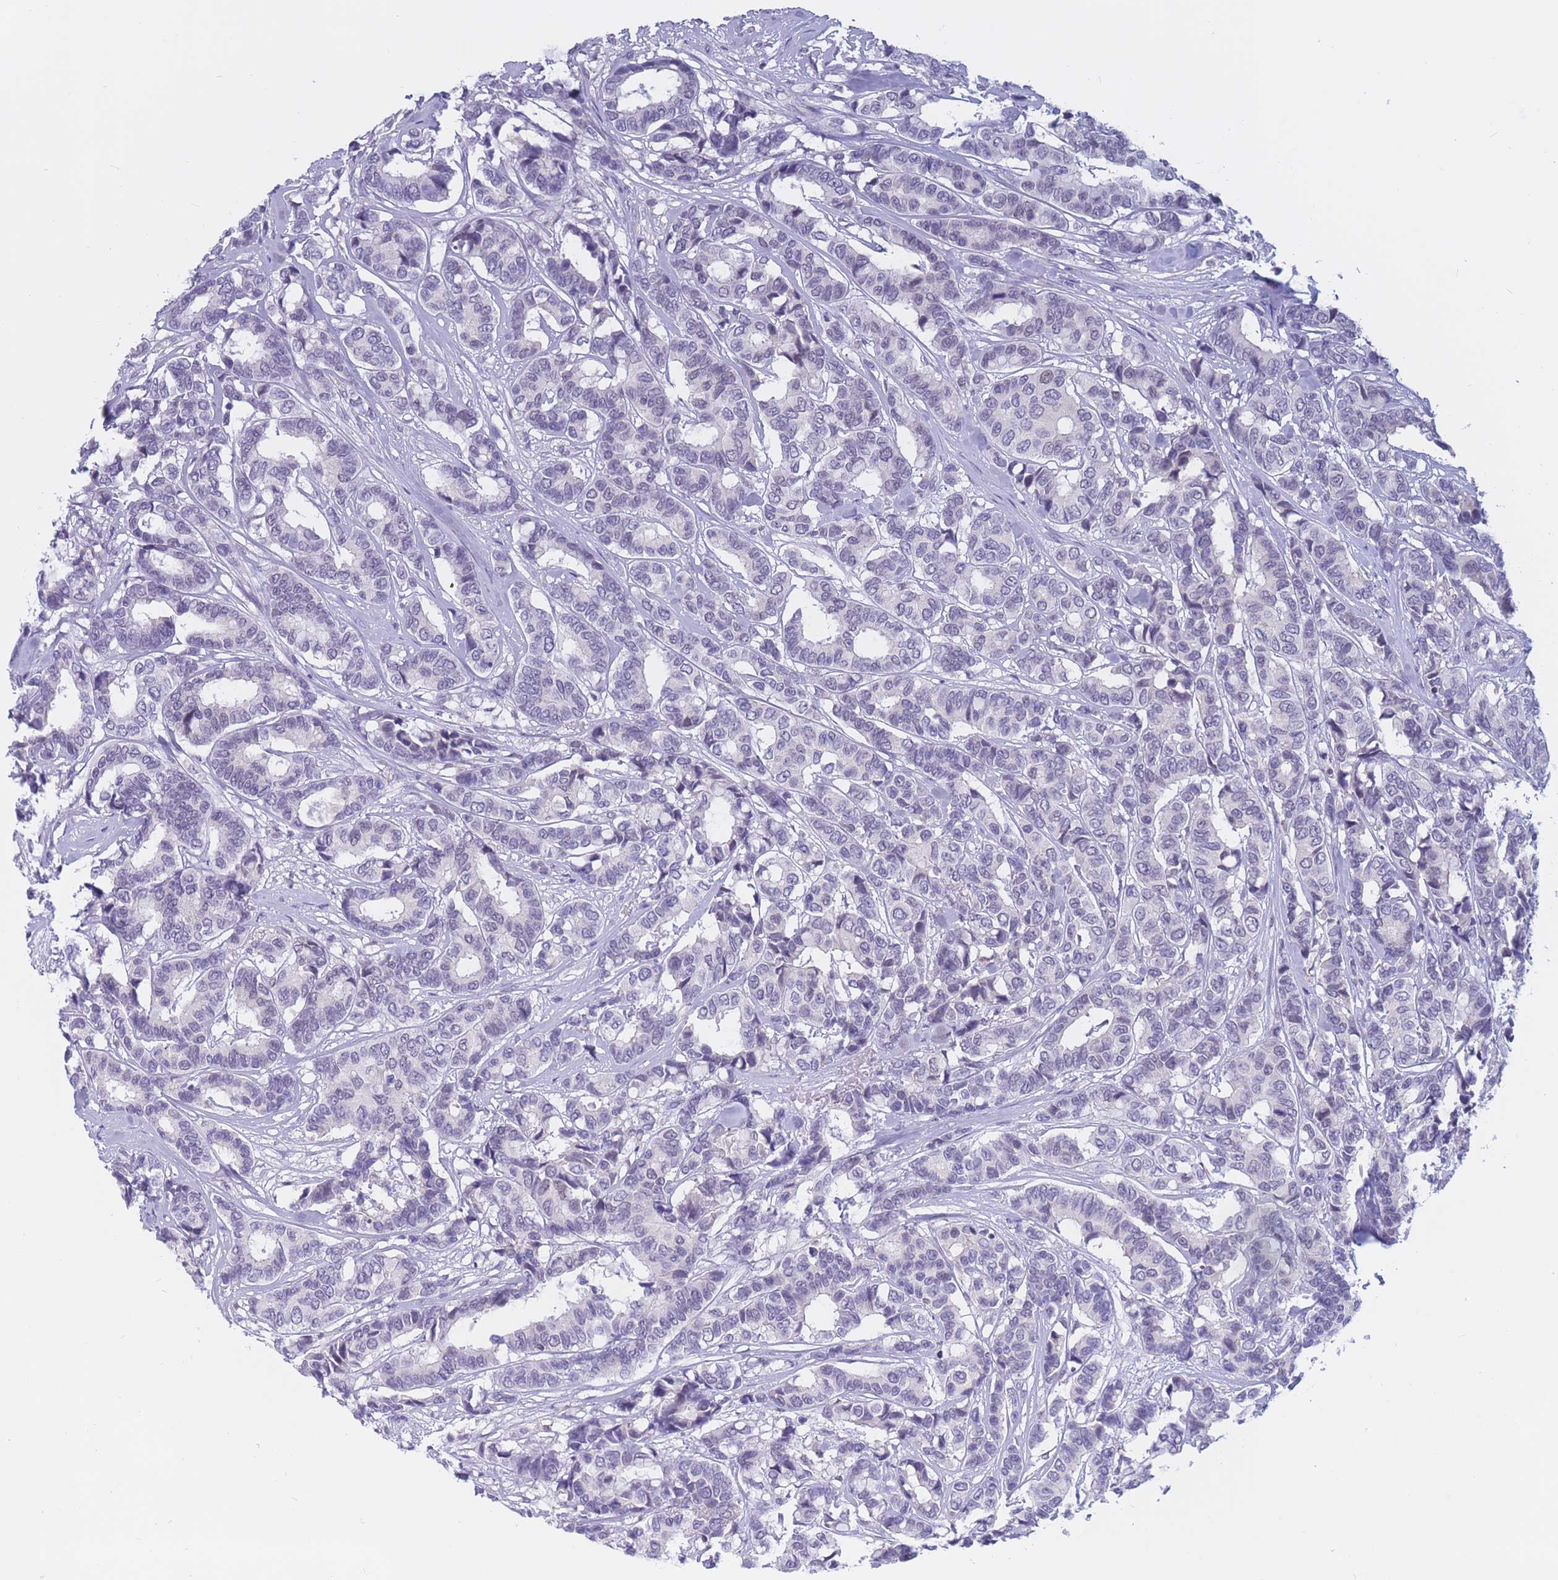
{"staining": {"intensity": "negative", "quantity": "none", "location": "none"}, "tissue": "breast cancer", "cell_type": "Tumor cells", "image_type": "cancer", "snomed": [{"axis": "morphology", "description": "Duct carcinoma"}, {"axis": "topography", "description": "Breast"}], "caption": "Tumor cells are negative for protein expression in human breast cancer (infiltrating ductal carcinoma).", "gene": "BOP1", "patient": {"sex": "female", "age": 87}}